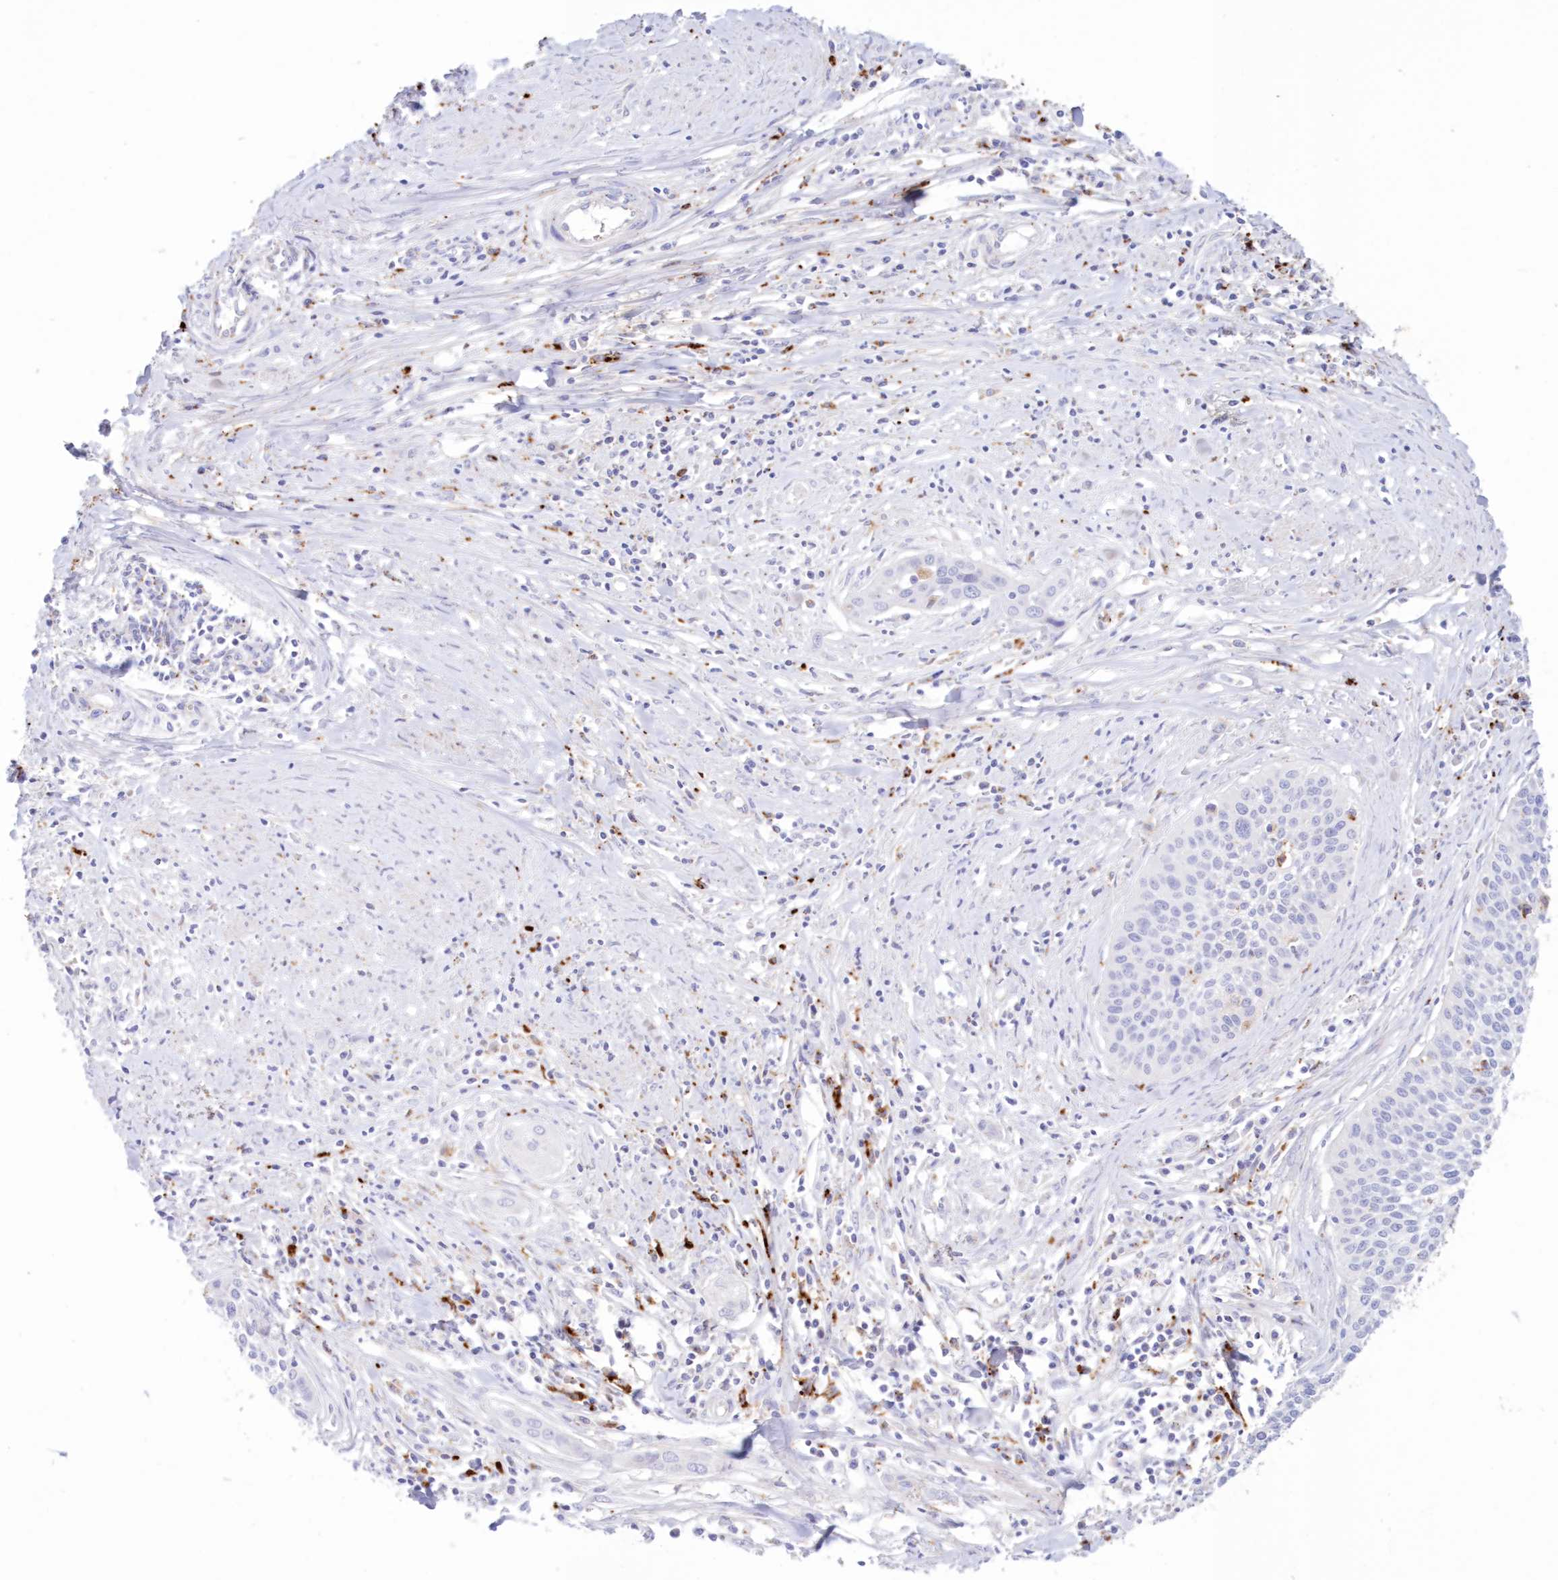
{"staining": {"intensity": "negative", "quantity": "none", "location": "none"}, "tissue": "cervical cancer", "cell_type": "Tumor cells", "image_type": "cancer", "snomed": [{"axis": "morphology", "description": "Squamous cell carcinoma, NOS"}, {"axis": "topography", "description": "Cervix"}], "caption": "Immunohistochemical staining of cervical cancer (squamous cell carcinoma) demonstrates no significant staining in tumor cells. (DAB (3,3'-diaminobenzidine) immunohistochemistry, high magnification).", "gene": "TPP1", "patient": {"sex": "female", "age": 34}}